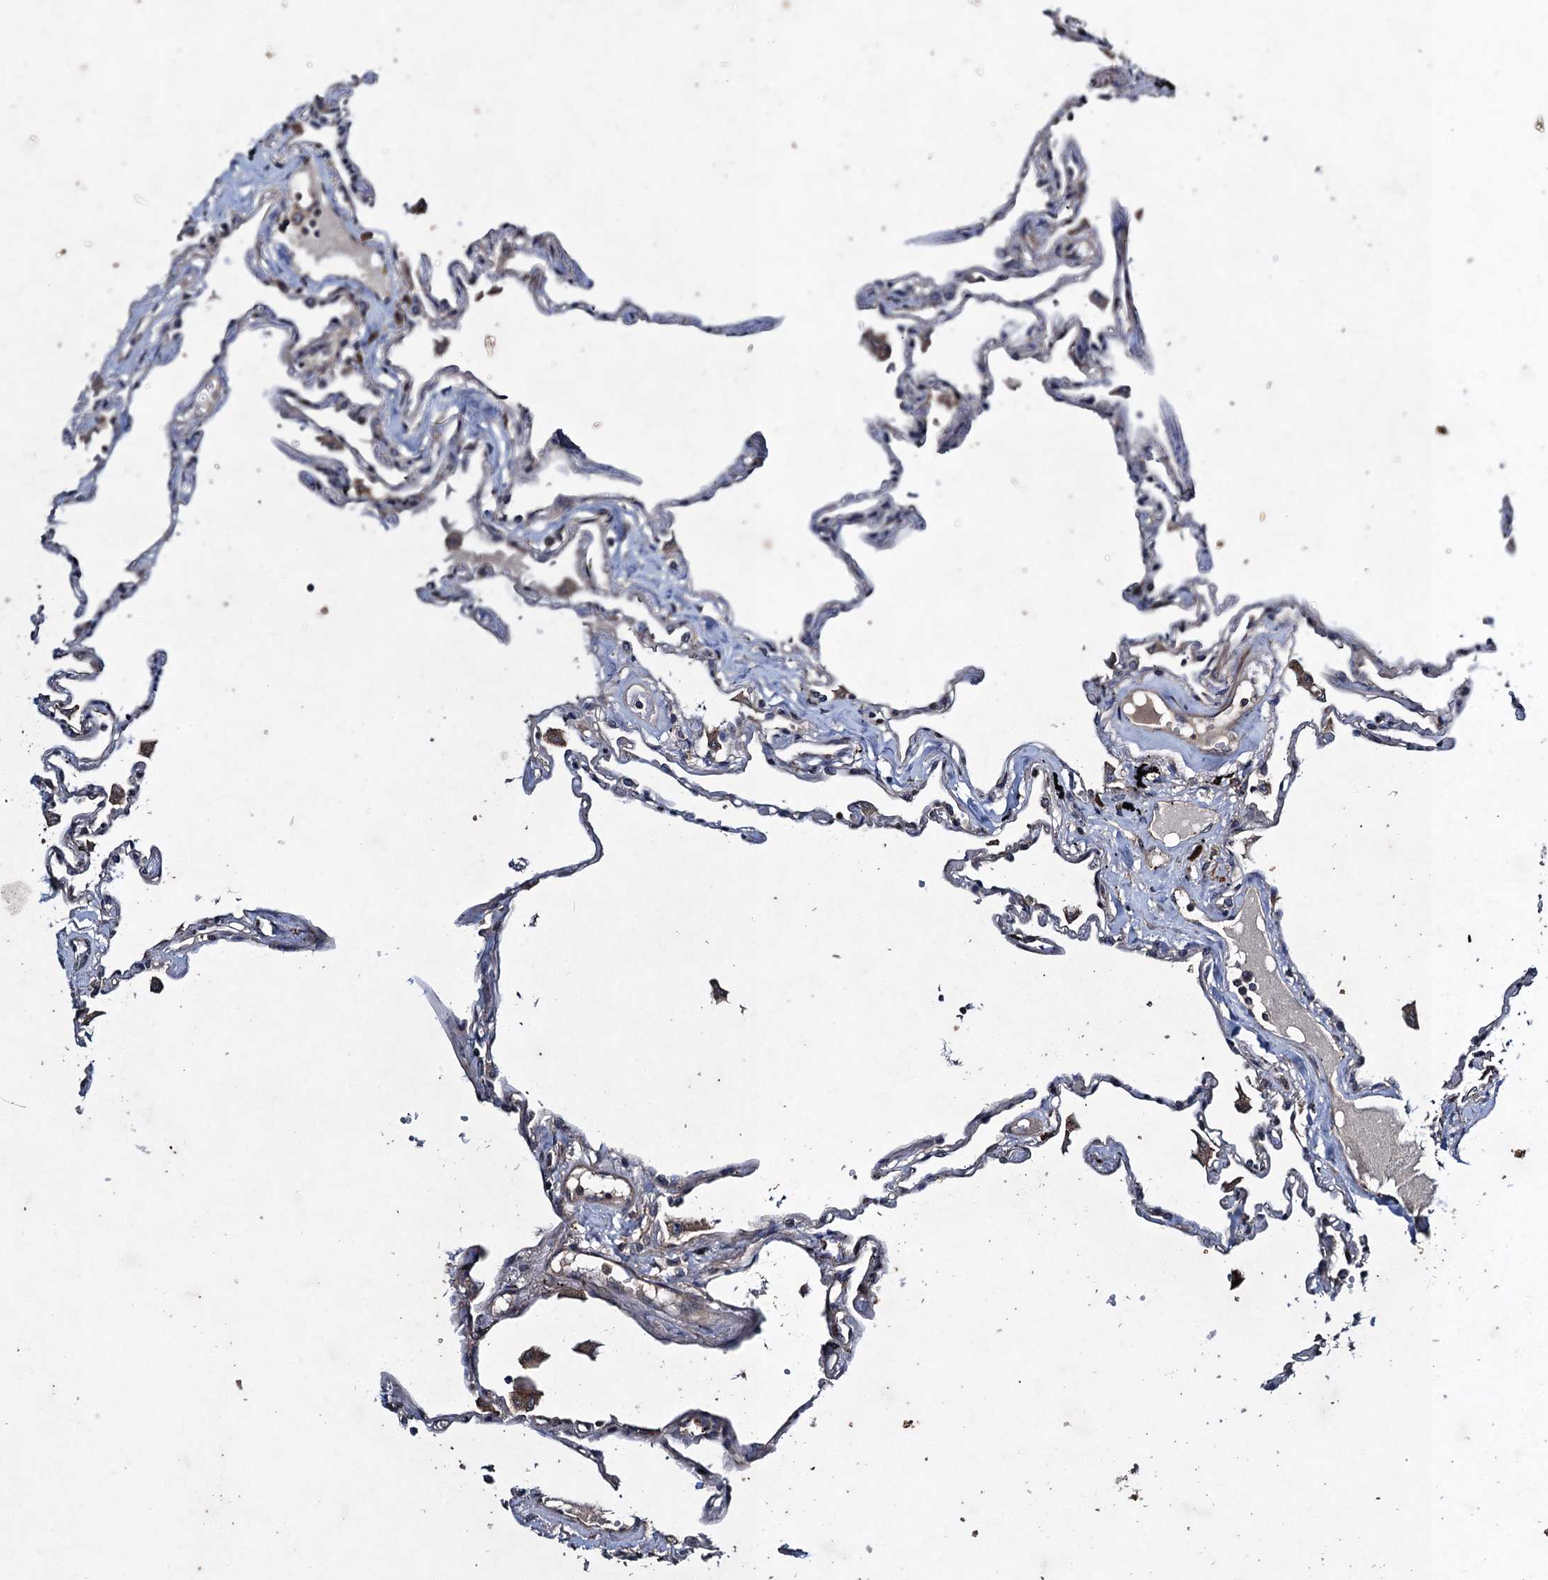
{"staining": {"intensity": "strong", "quantity": "<25%", "location": "cytoplasmic/membranous"}, "tissue": "lung", "cell_type": "Alveolar cells", "image_type": "normal", "snomed": [{"axis": "morphology", "description": "Normal tissue, NOS"}, {"axis": "topography", "description": "Lung"}], "caption": "An immunohistochemistry (IHC) photomicrograph of unremarkable tissue is shown. Protein staining in brown labels strong cytoplasmic/membranous positivity in lung within alveolar cells.", "gene": "CNTN5", "patient": {"sex": "female", "age": 67}}